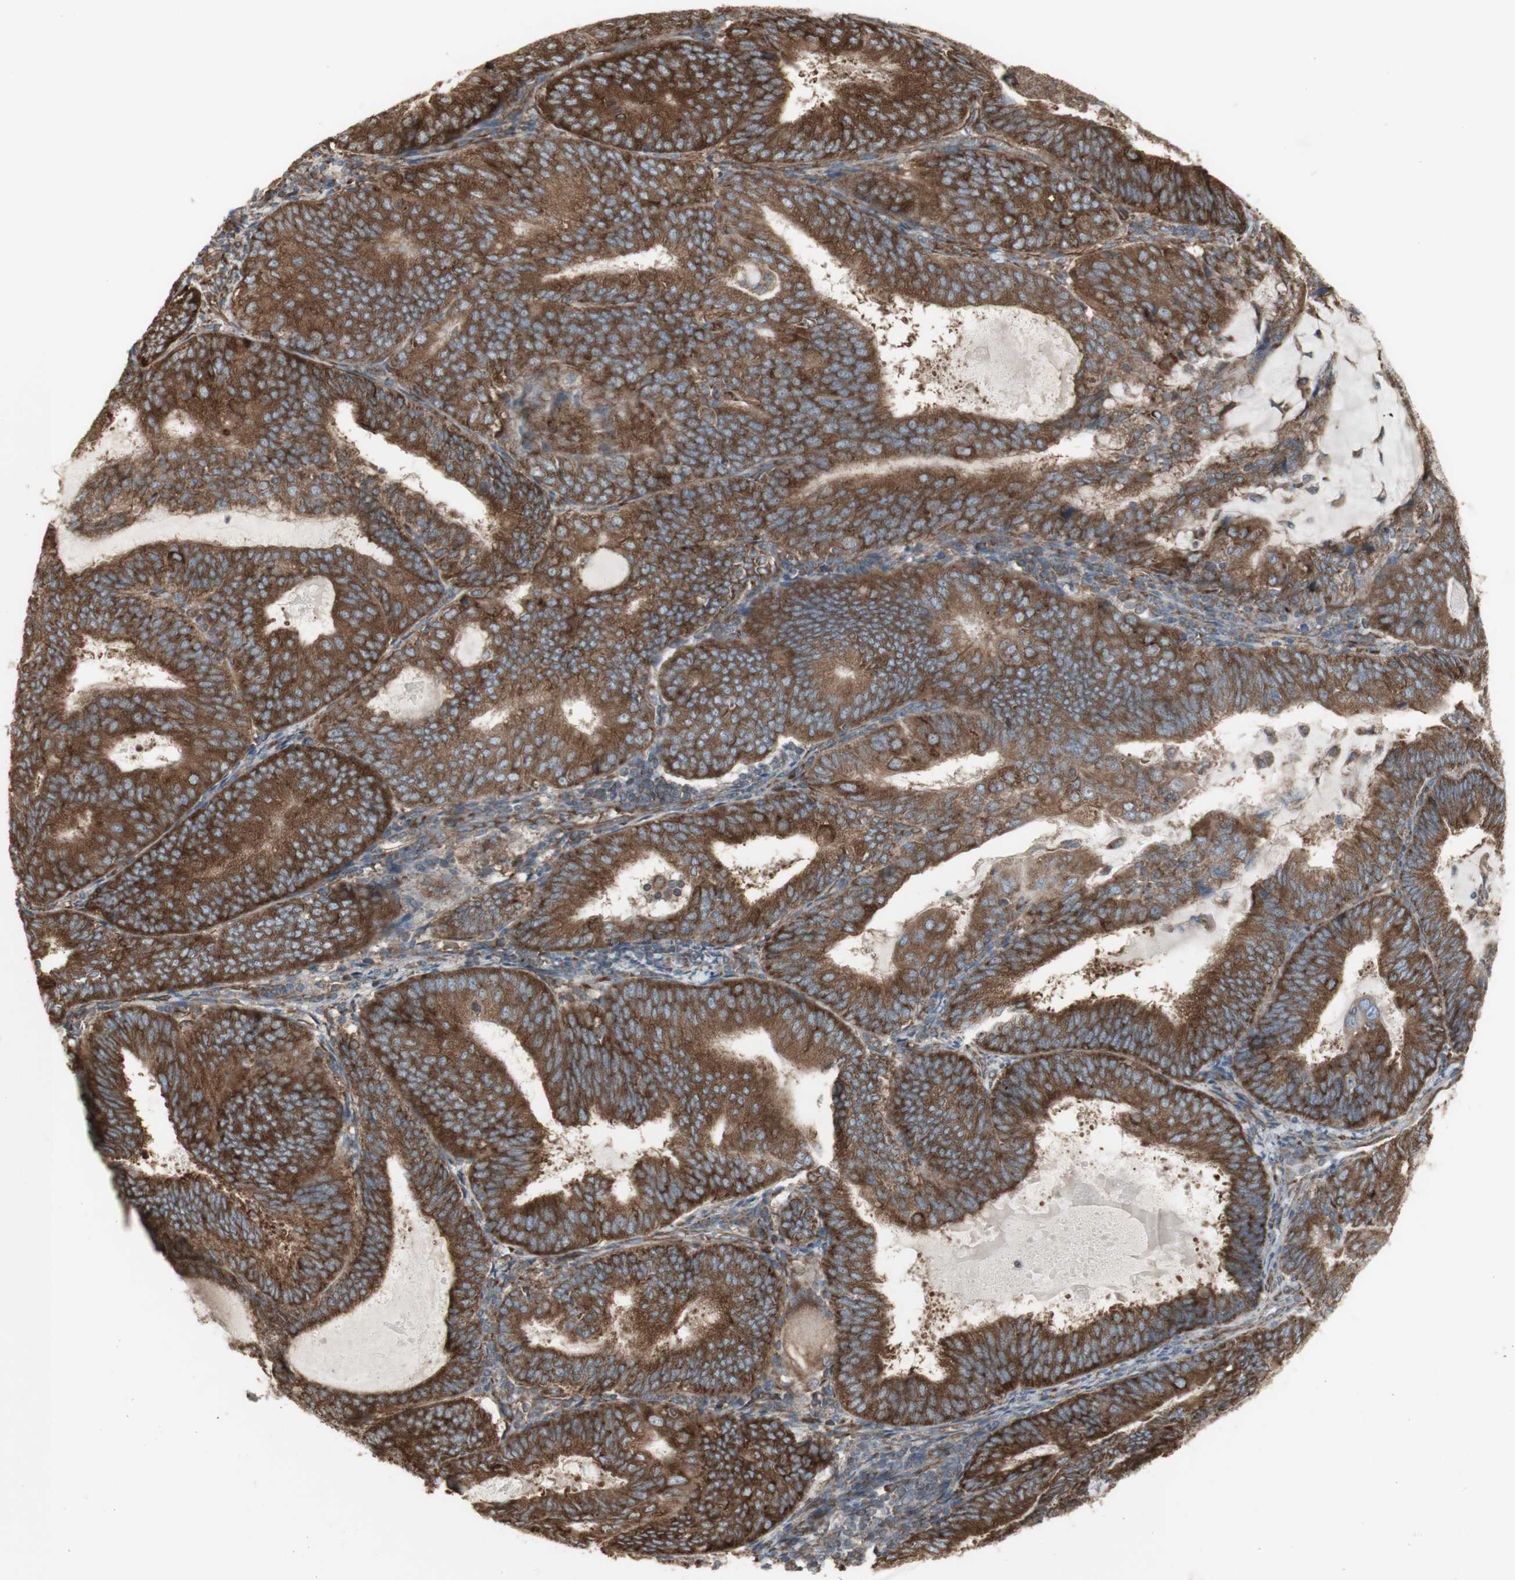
{"staining": {"intensity": "strong", "quantity": ">75%", "location": "cytoplasmic/membranous"}, "tissue": "endometrial cancer", "cell_type": "Tumor cells", "image_type": "cancer", "snomed": [{"axis": "morphology", "description": "Adenocarcinoma, NOS"}, {"axis": "topography", "description": "Endometrium"}], "caption": "Tumor cells display strong cytoplasmic/membranous staining in about >75% of cells in endometrial adenocarcinoma. (DAB (3,3'-diaminobenzidine) IHC with brightfield microscopy, high magnification).", "gene": "FKBP3", "patient": {"sex": "female", "age": 81}}